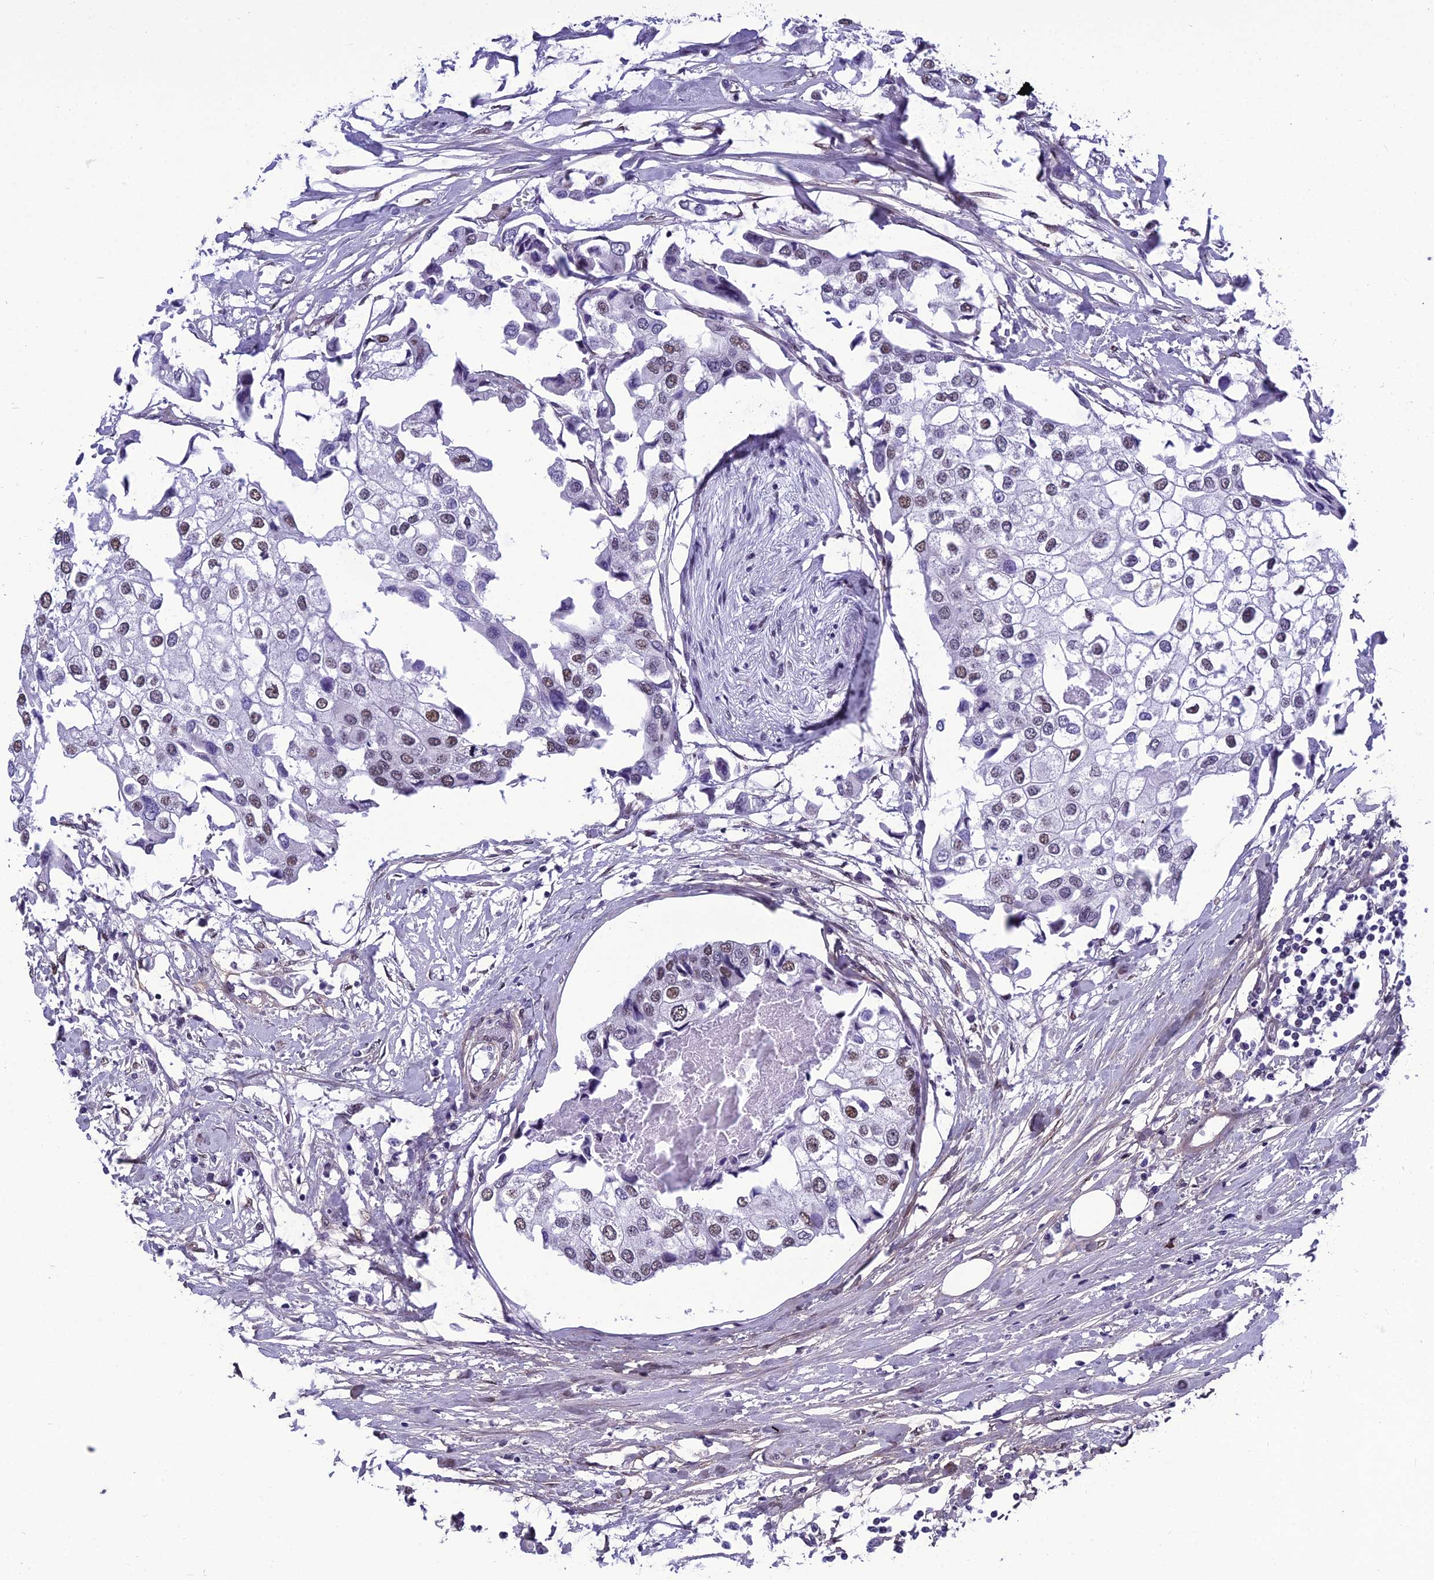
{"staining": {"intensity": "moderate", "quantity": "<25%", "location": "nuclear"}, "tissue": "urothelial cancer", "cell_type": "Tumor cells", "image_type": "cancer", "snomed": [{"axis": "morphology", "description": "Urothelial carcinoma, High grade"}, {"axis": "topography", "description": "Urinary bladder"}], "caption": "Moderate nuclear positivity for a protein is present in about <25% of tumor cells of urothelial cancer using IHC.", "gene": "RSRC1", "patient": {"sex": "male", "age": 64}}